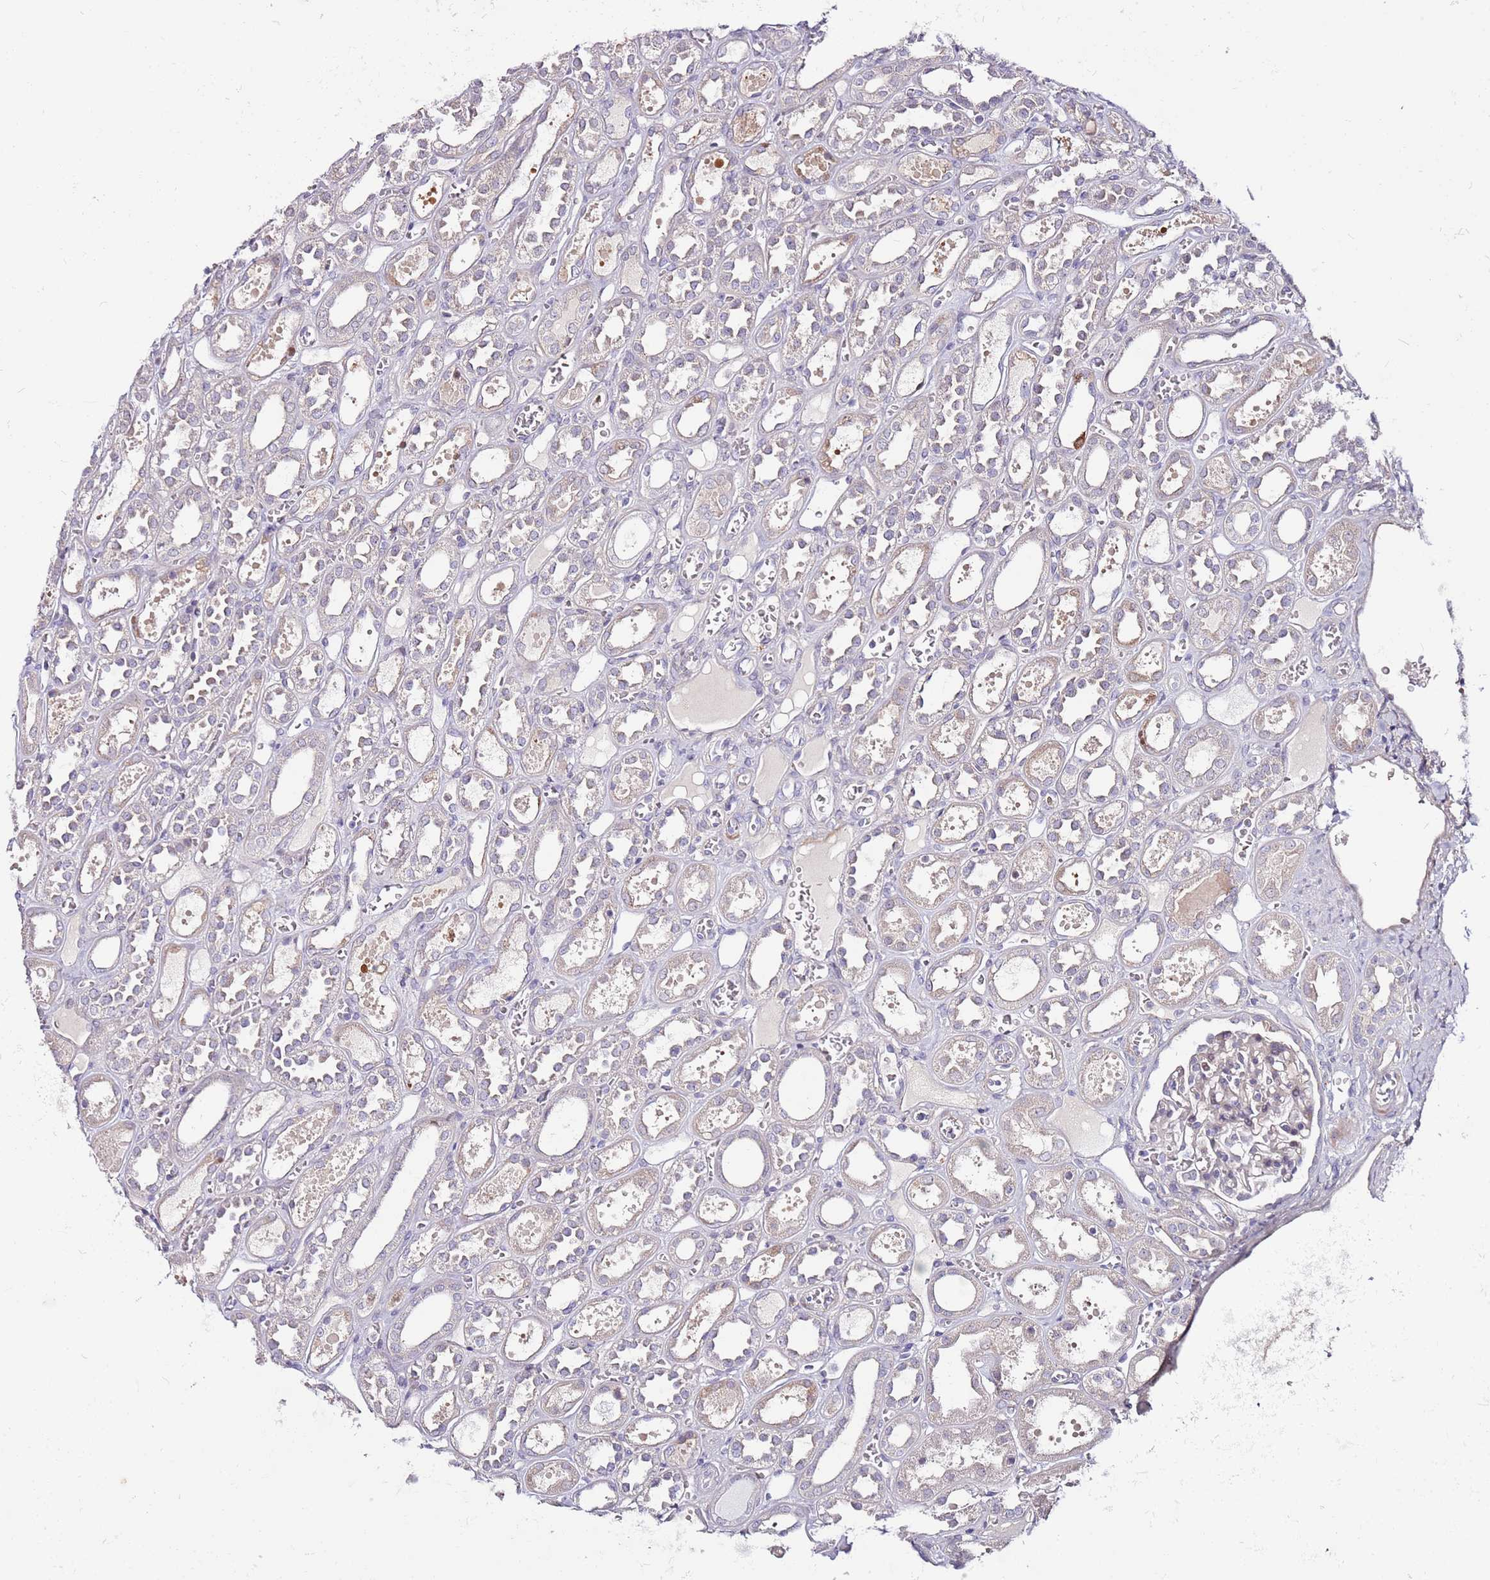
{"staining": {"intensity": "weak", "quantity": "<25%", "location": "nuclear"}, "tissue": "kidney", "cell_type": "Cells in glomeruli", "image_type": "normal", "snomed": [{"axis": "morphology", "description": "Normal tissue, NOS"}, {"axis": "topography", "description": "Kidney"}], "caption": "Kidney was stained to show a protein in brown. There is no significant staining in cells in glomeruli. Brightfield microscopy of immunohistochemistry (IHC) stained with DAB (3,3'-diaminobenzidine) (brown) and hematoxylin (blue), captured at high magnification.", "gene": "MTG2", "patient": {"sex": "female", "age": 41}}